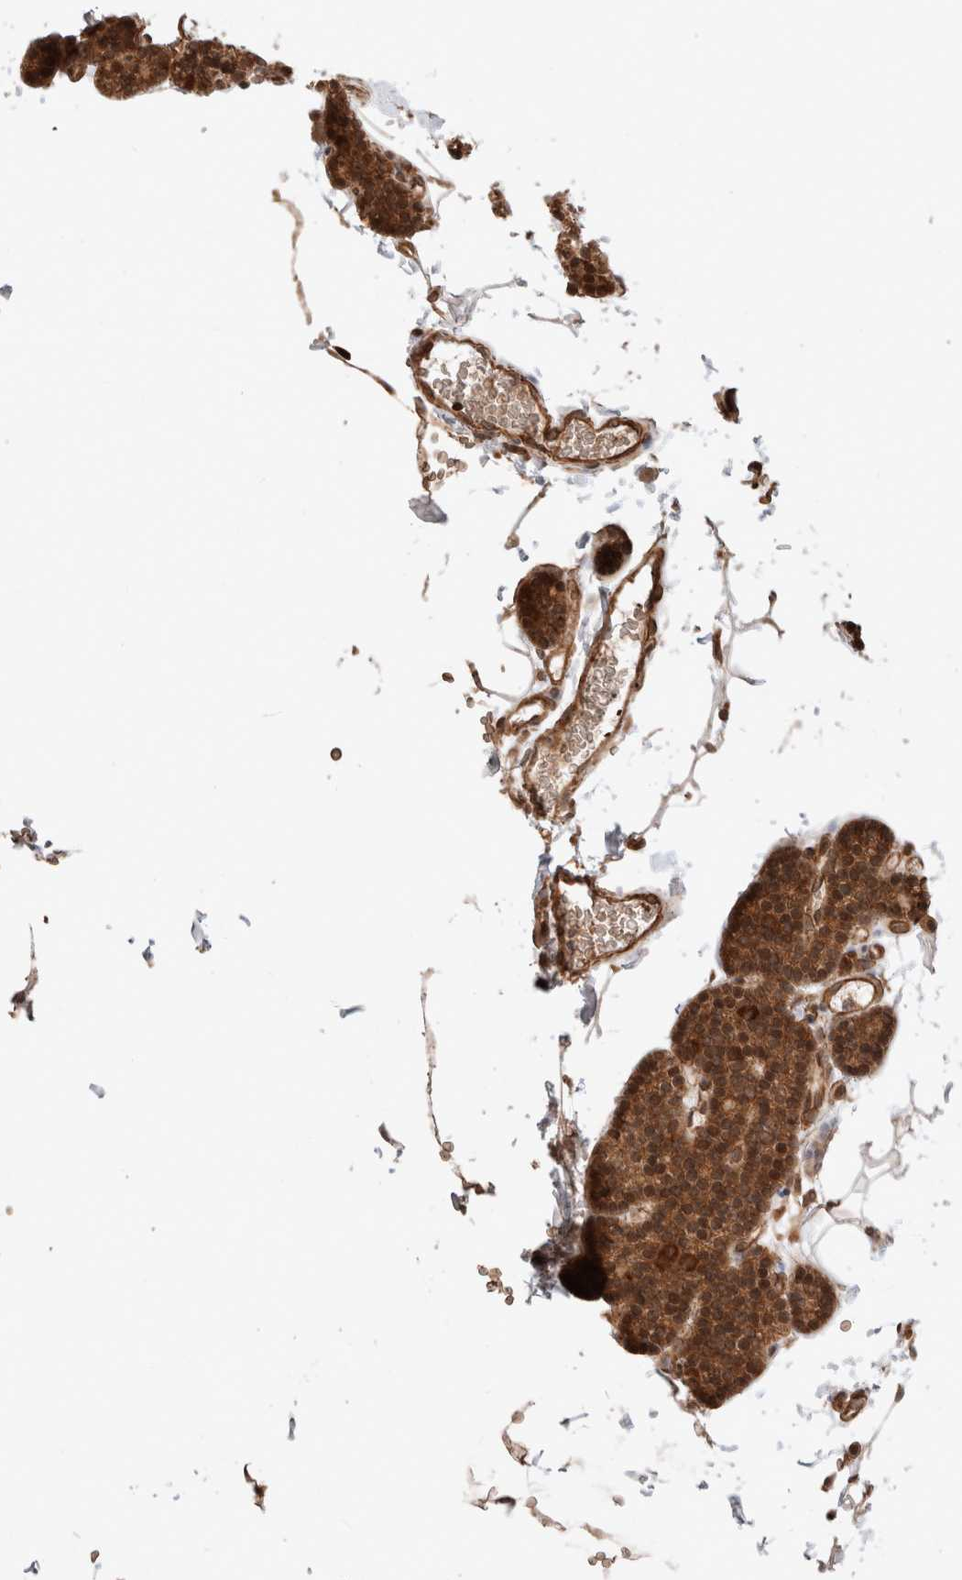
{"staining": {"intensity": "moderate", "quantity": ">75%", "location": "cytoplasmic/membranous"}, "tissue": "parathyroid gland", "cell_type": "Glandular cells", "image_type": "normal", "snomed": [{"axis": "morphology", "description": "Normal tissue, NOS"}, {"axis": "topography", "description": "Parathyroid gland"}], "caption": "Parathyroid gland stained with IHC demonstrates moderate cytoplasmic/membranous positivity in approximately >75% of glandular cells.", "gene": "ZNF649", "patient": {"sex": "male", "age": 52}}